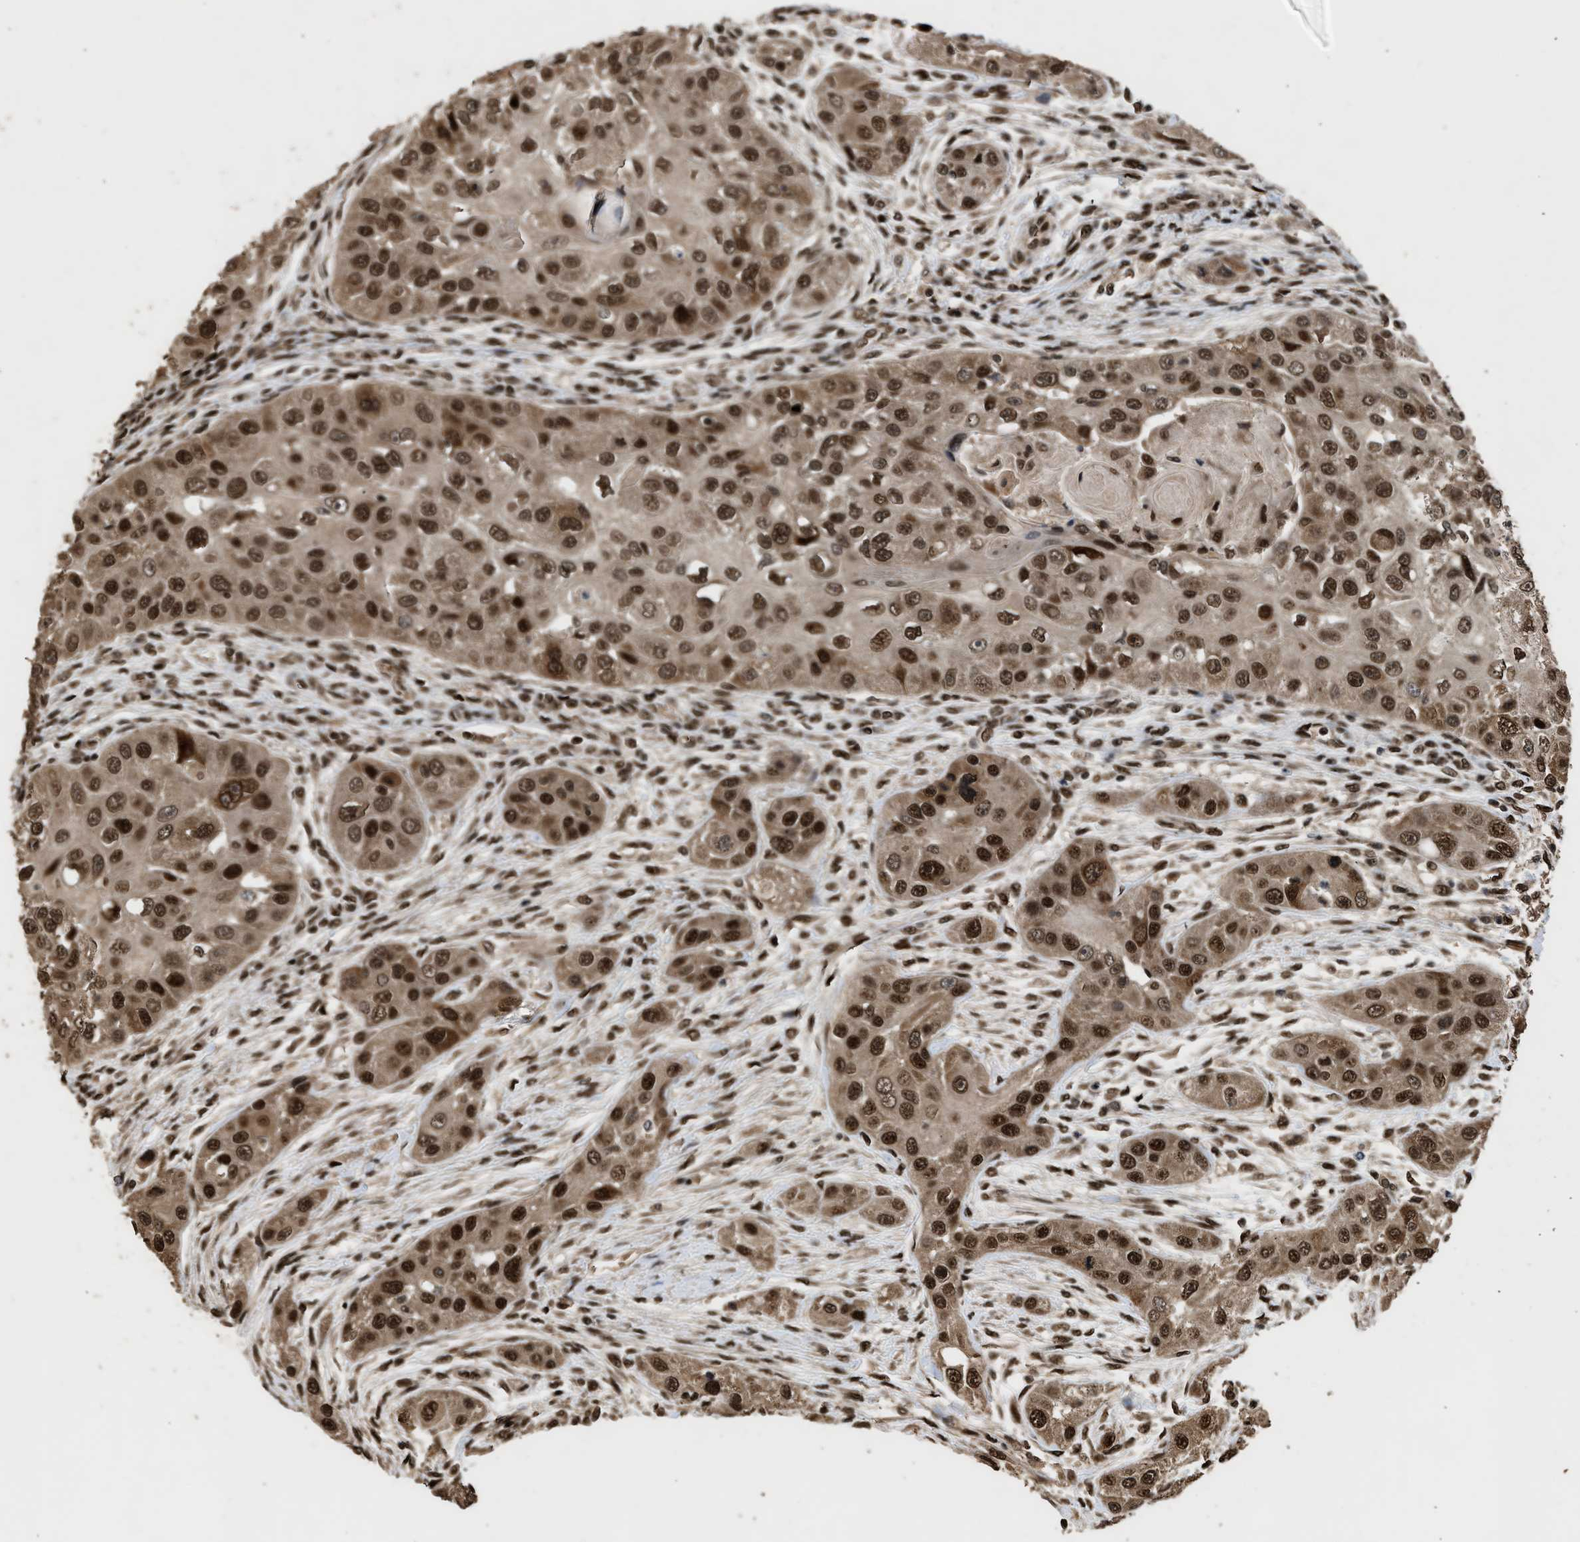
{"staining": {"intensity": "strong", "quantity": ">75%", "location": "cytoplasmic/membranous,nuclear"}, "tissue": "head and neck cancer", "cell_type": "Tumor cells", "image_type": "cancer", "snomed": [{"axis": "morphology", "description": "Normal tissue, NOS"}, {"axis": "morphology", "description": "Squamous cell carcinoma, NOS"}, {"axis": "topography", "description": "Skeletal muscle"}, {"axis": "topography", "description": "Head-Neck"}], "caption": "Tumor cells show strong cytoplasmic/membranous and nuclear staining in approximately >75% of cells in squamous cell carcinoma (head and neck).", "gene": "PPP4R3B", "patient": {"sex": "male", "age": 51}}